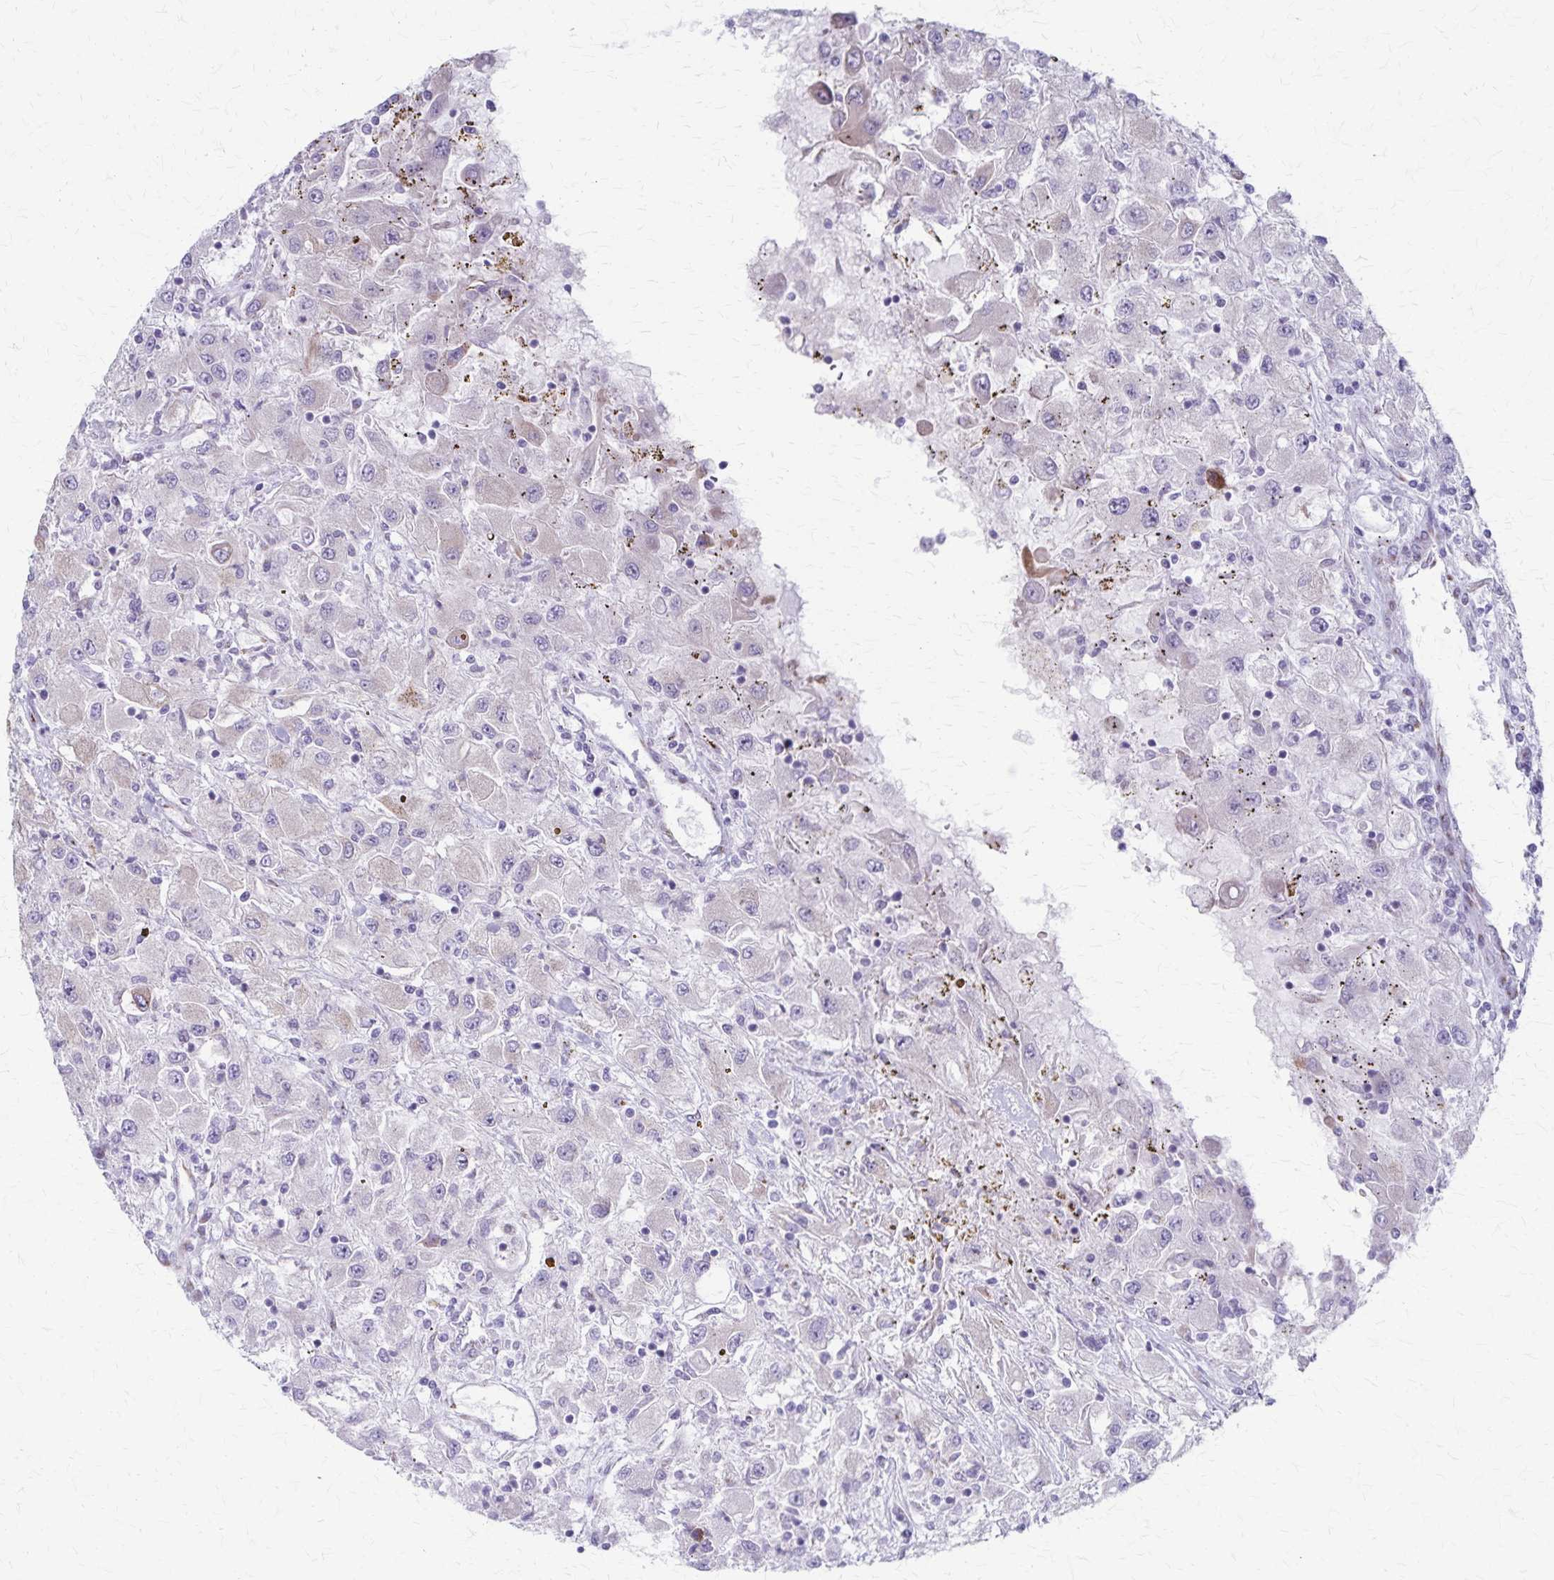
{"staining": {"intensity": "negative", "quantity": "none", "location": "none"}, "tissue": "renal cancer", "cell_type": "Tumor cells", "image_type": "cancer", "snomed": [{"axis": "morphology", "description": "Adenocarcinoma, NOS"}, {"axis": "topography", "description": "Kidney"}], "caption": "An immunohistochemistry photomicrograph of renal cancer is shown. There is no staining in tumor cells of renal cancer.", "gene": "MCFD2", "patient": {"sex": "female", "age": 67}}